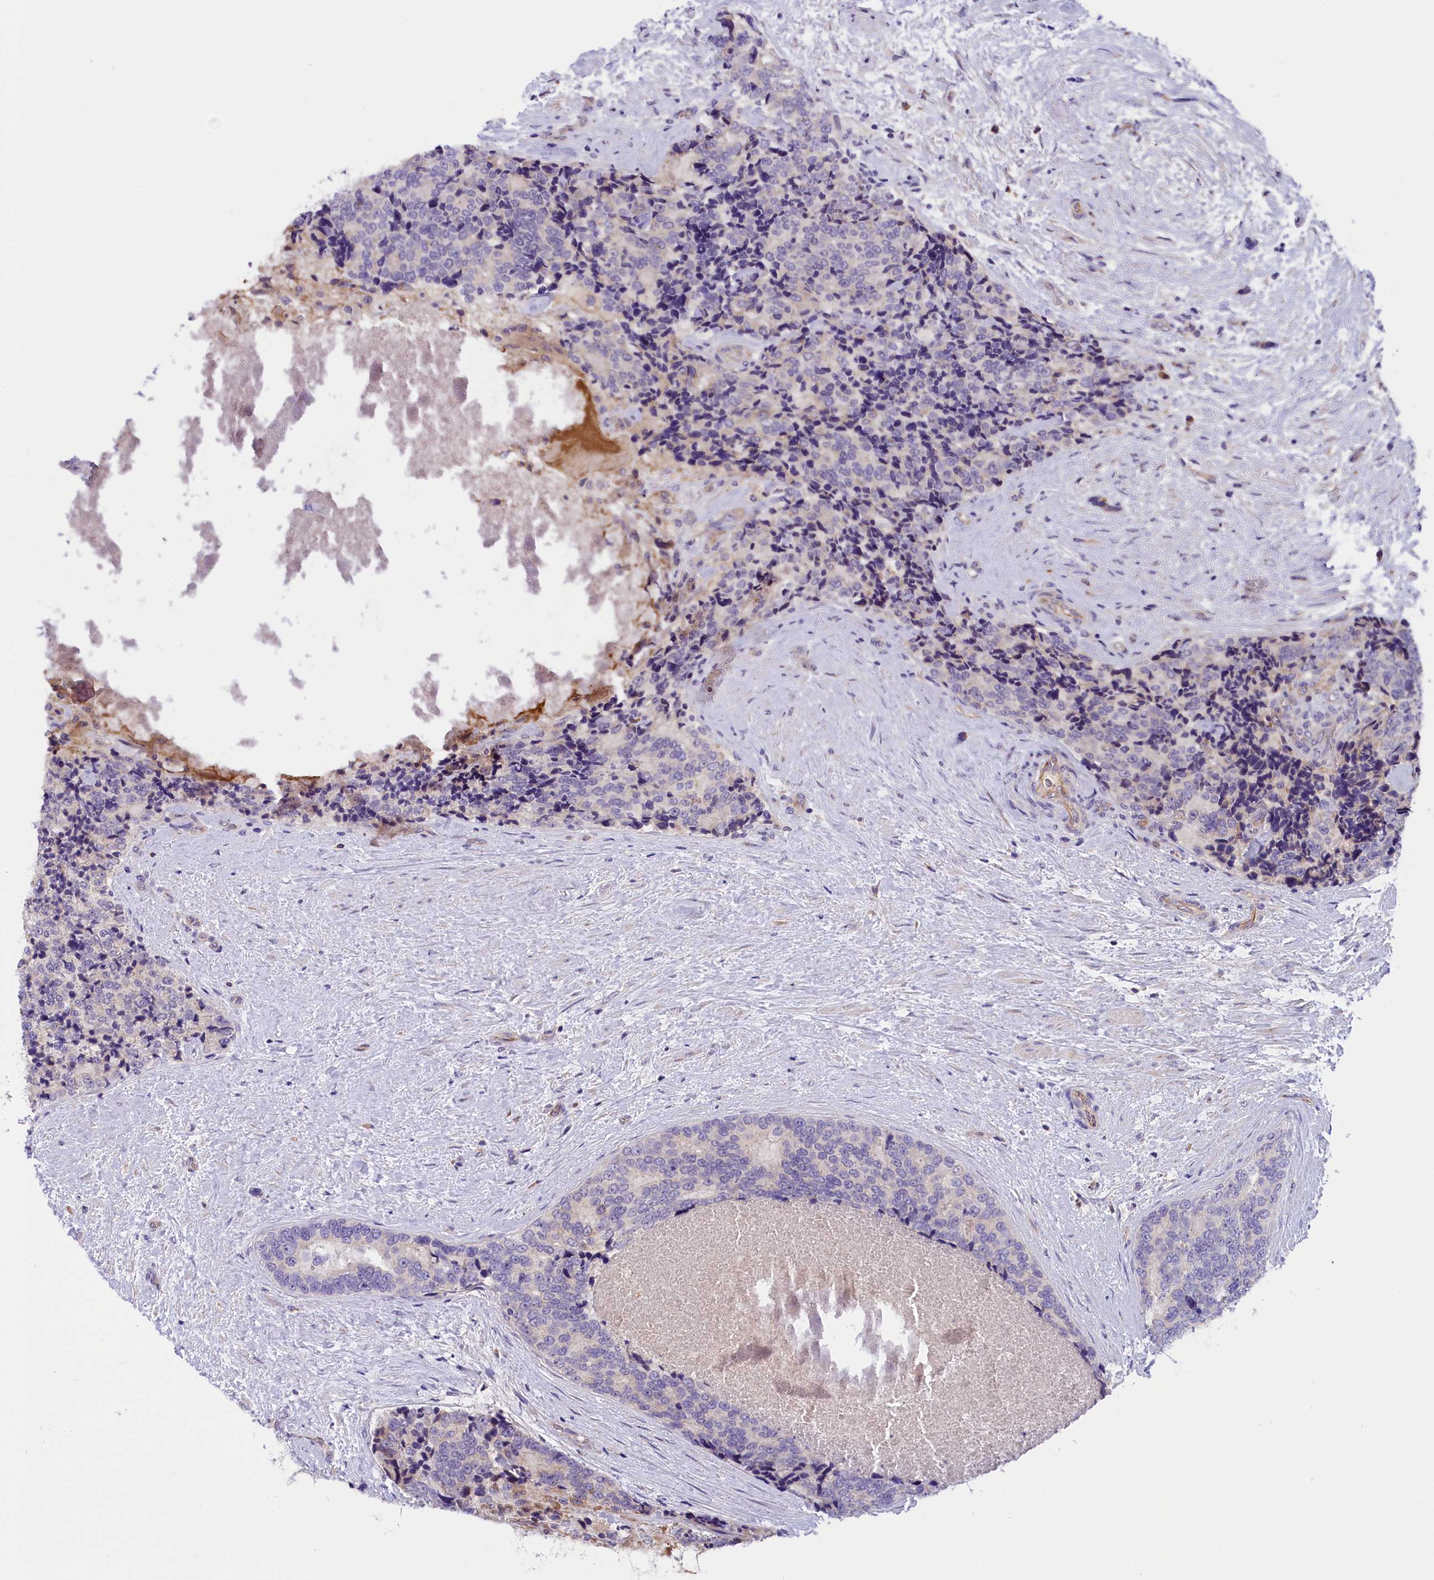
{"staining": {"intensity": "negative", "quantity": "none", "location": "none"}, "tissue": "prostate cancer", "cell_type": "Tumor cells", "image_type": "cancer", "snomed": [{"axis": "morphology", "description": "Adenocarcinoma, High grade"}, {"axis": "topography", "description": "Prostate"}], "caption": "Tumor cells show no significant protein staining in high-grade adenocarcinoma (prostate).", "gene": "CCDC32", "patient": {"sex": "male", "age": 70}}